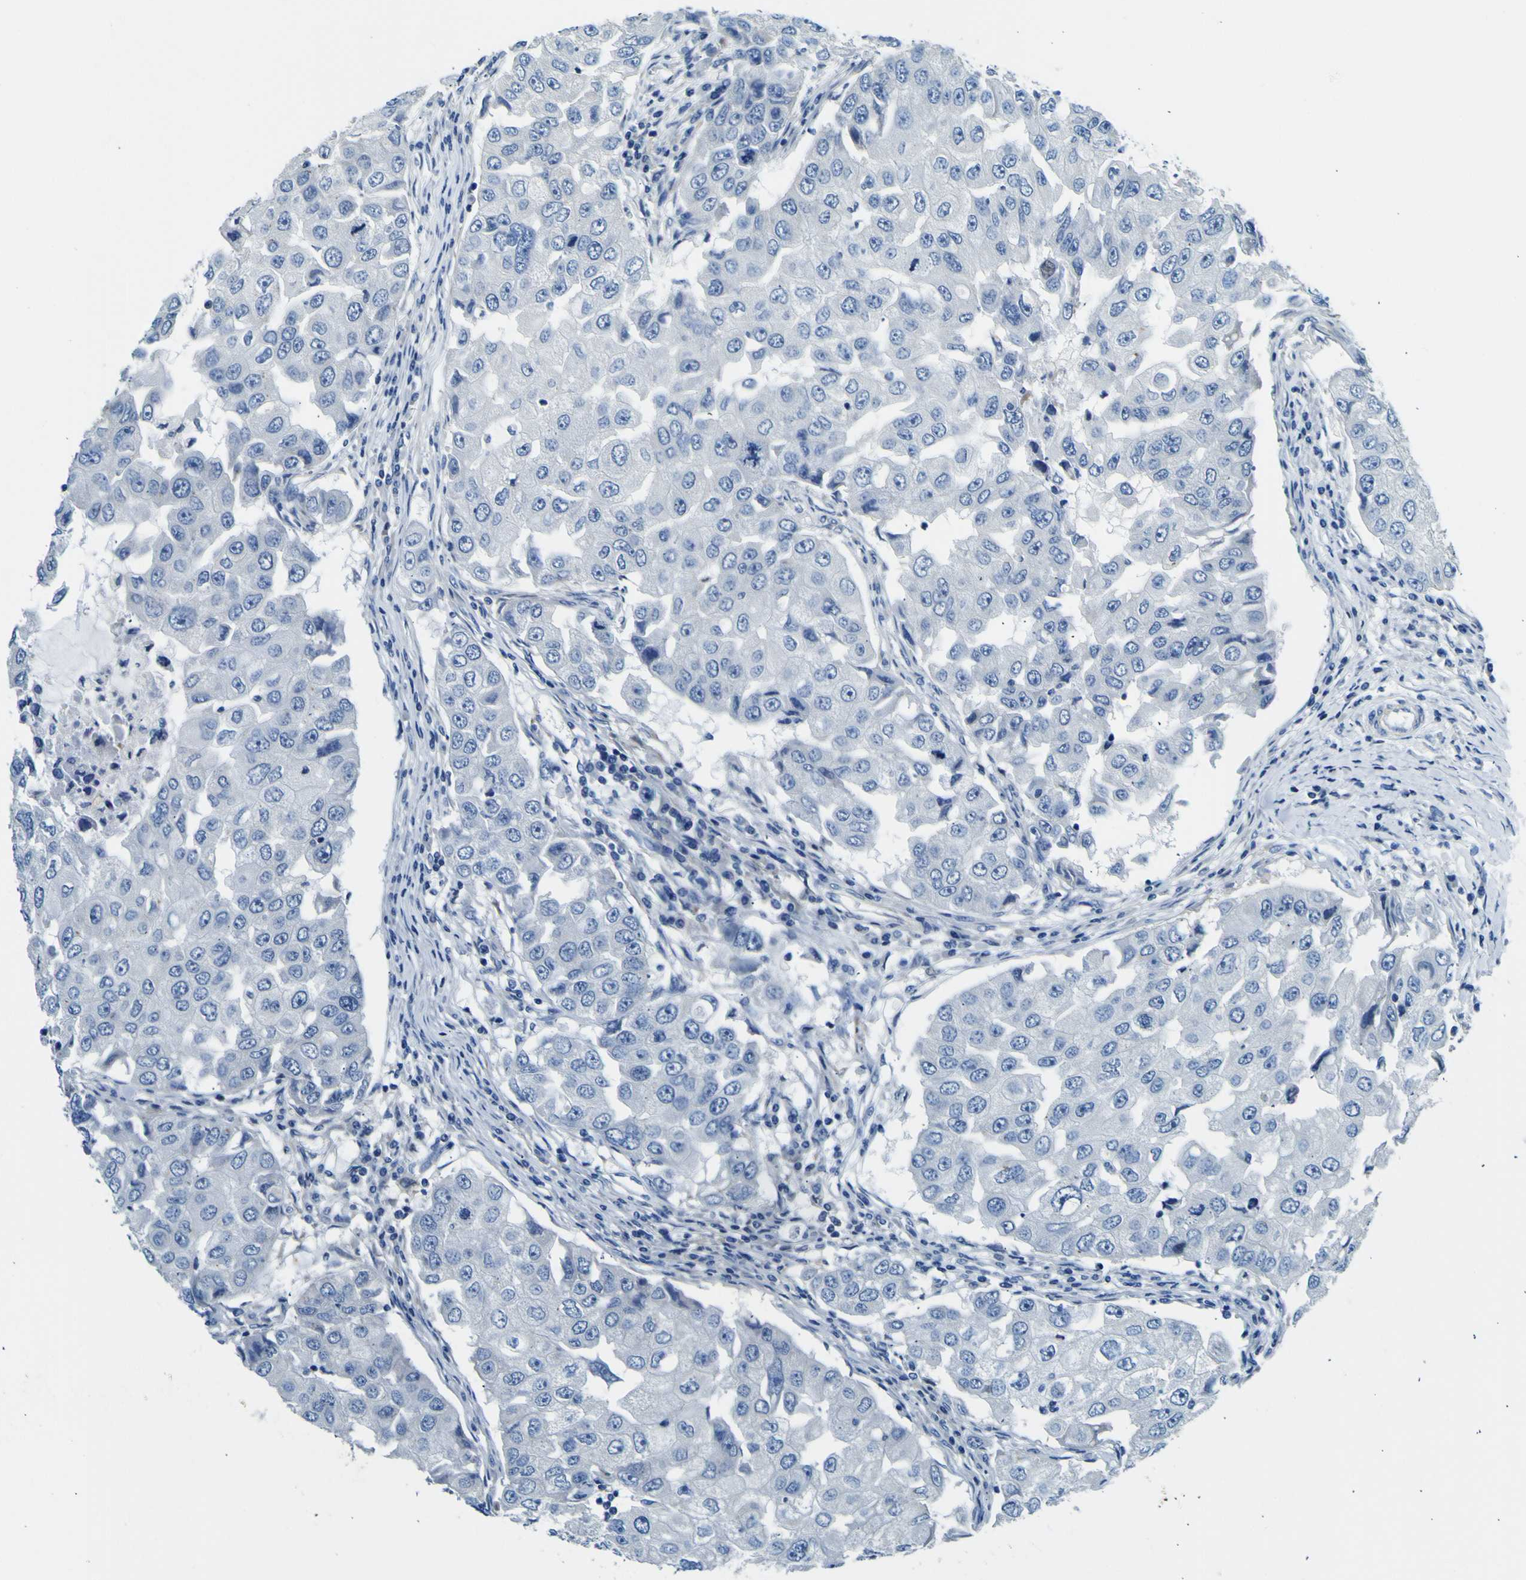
{"staining": {"intensity": "negative", "quantity": "none", "location": "none"}, "tissue": "breast cancer", "cell_type": "Tumor cells", "image_type": "cancer", "snomed": [{"axis": "morphology", "description": "Duct carcinoma"}, {"axis": "topography", "description": "Breast"}], "caption": "DAB (3,3'-diaminobenzidine) immunohistochemical staining of human breast cancer demonstrates no significant staining in tumor cells.", "gene": "ADGRA2", "patient": {"sex": "female", "age": 27}}